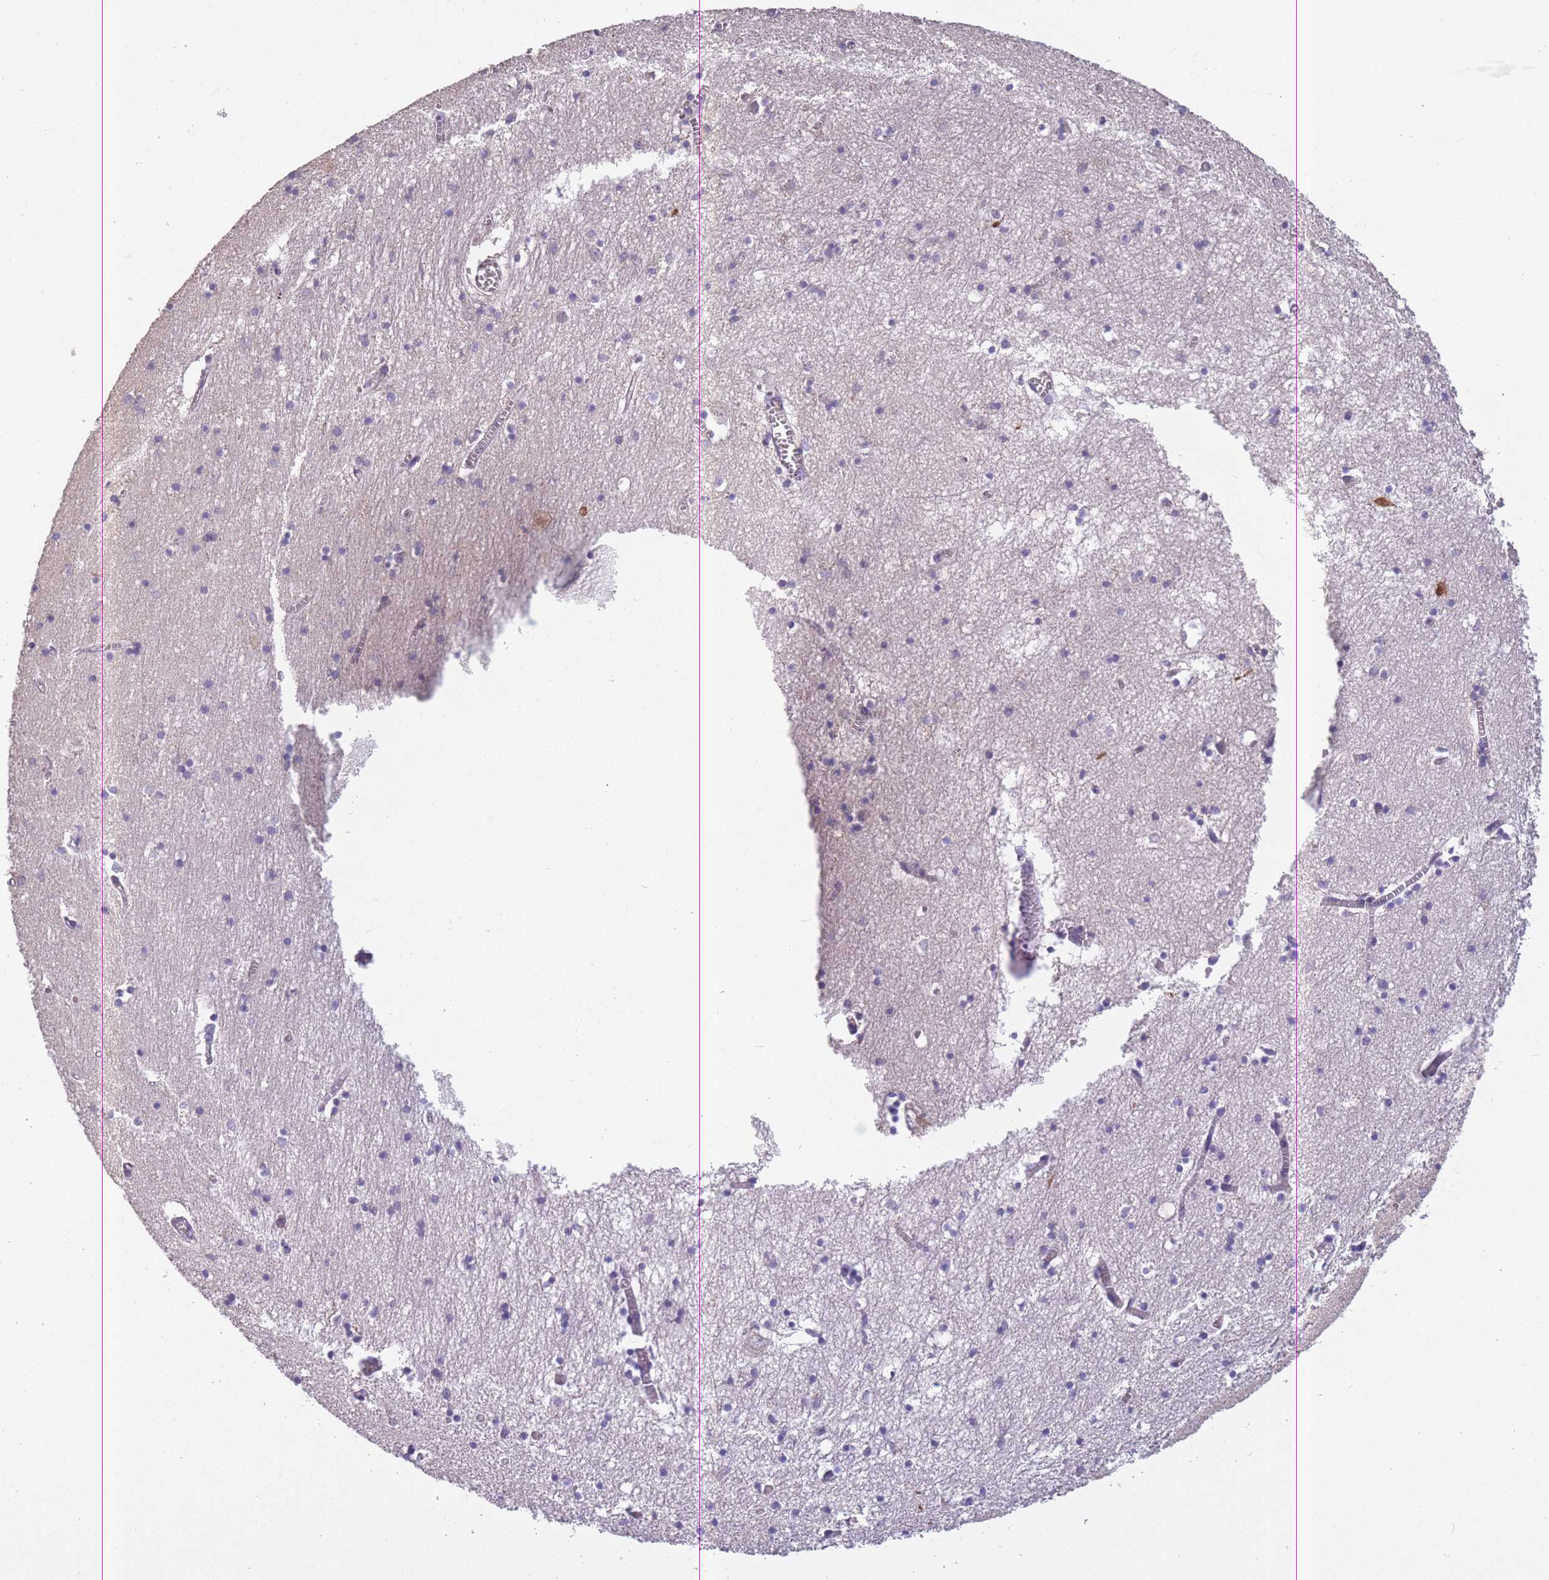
{"staining": {"intensity": "negative", "quantity": "none", "location": "none"}, "tissue": "hippocampus", "cell_type": "Glial cells", "image_type": "normal", "snomed": [{"axis": "morphology", "description": "Normal tissue, NOS"}, {"axis": "topography", "description": "Hippocampus"}], "caption": "Immunohistochemical staining of normal hippocampus shows no significant positivity in glial cells. Brightfield microscopy of immunohistochemistry (IHC) stained with DAB (brown) and hematoxylin (blue), captured at high magnification.", "gene": "GMIP", "patient": {"sex": "male", "age": 70}}